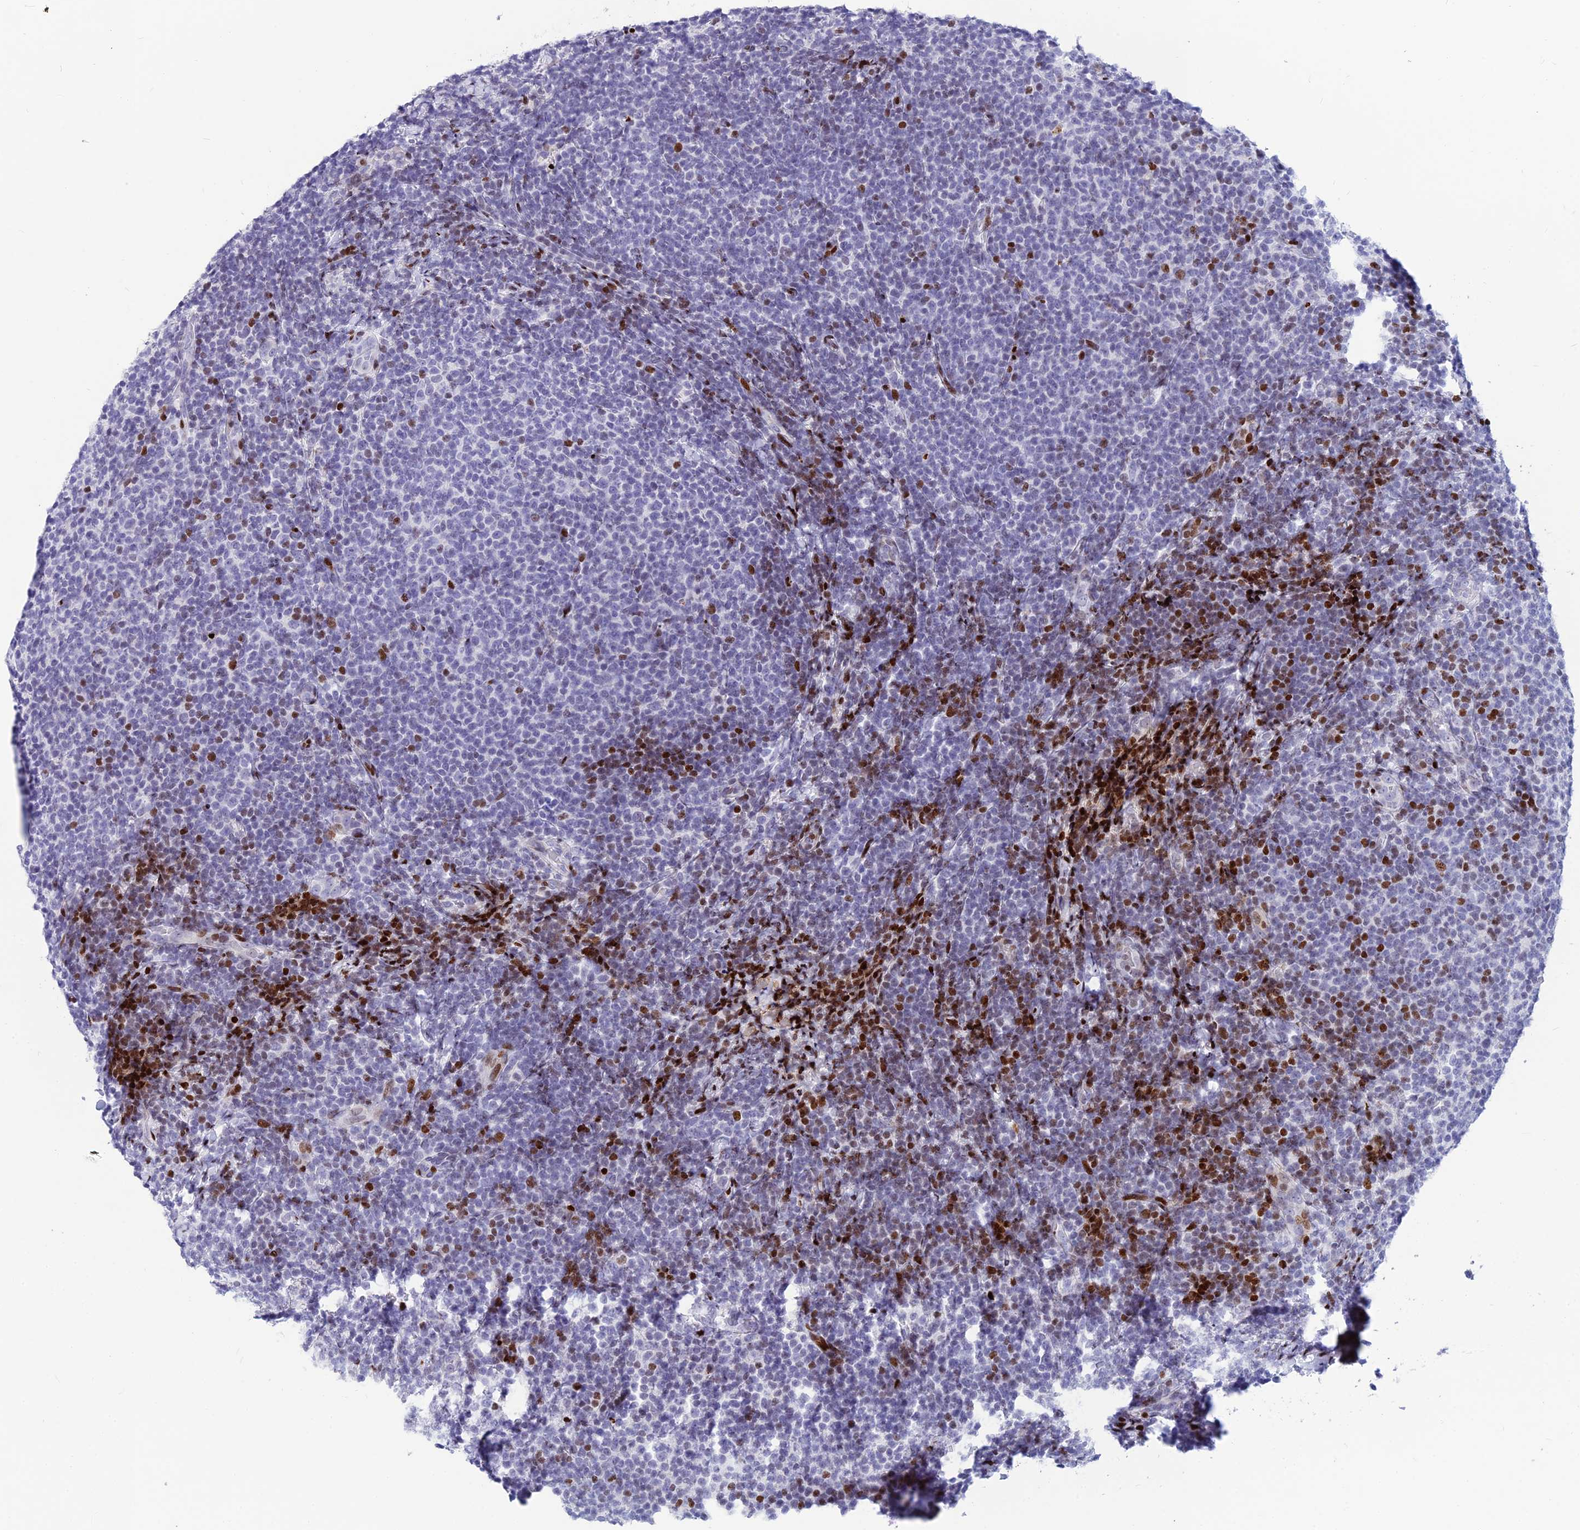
{"staining": {"intensity": "negative", "quantity": "none", "location": "none"}, "tissue": "lymphoma", "cell_type": "Tumor cells", "image_type": "cancer", "snomed": [{"axis": "morphology", "description": "Malignant lymphoma, non-Hodgkin's type, Low grade"}, {"axis": "topography", "description": "Lymph node"}], "caption": "Immunohistochemistry of human lymphoma shows no staining in tumor cells.", "gene": "PRPS1", "patient": {"sex": "male", "age": 66}}